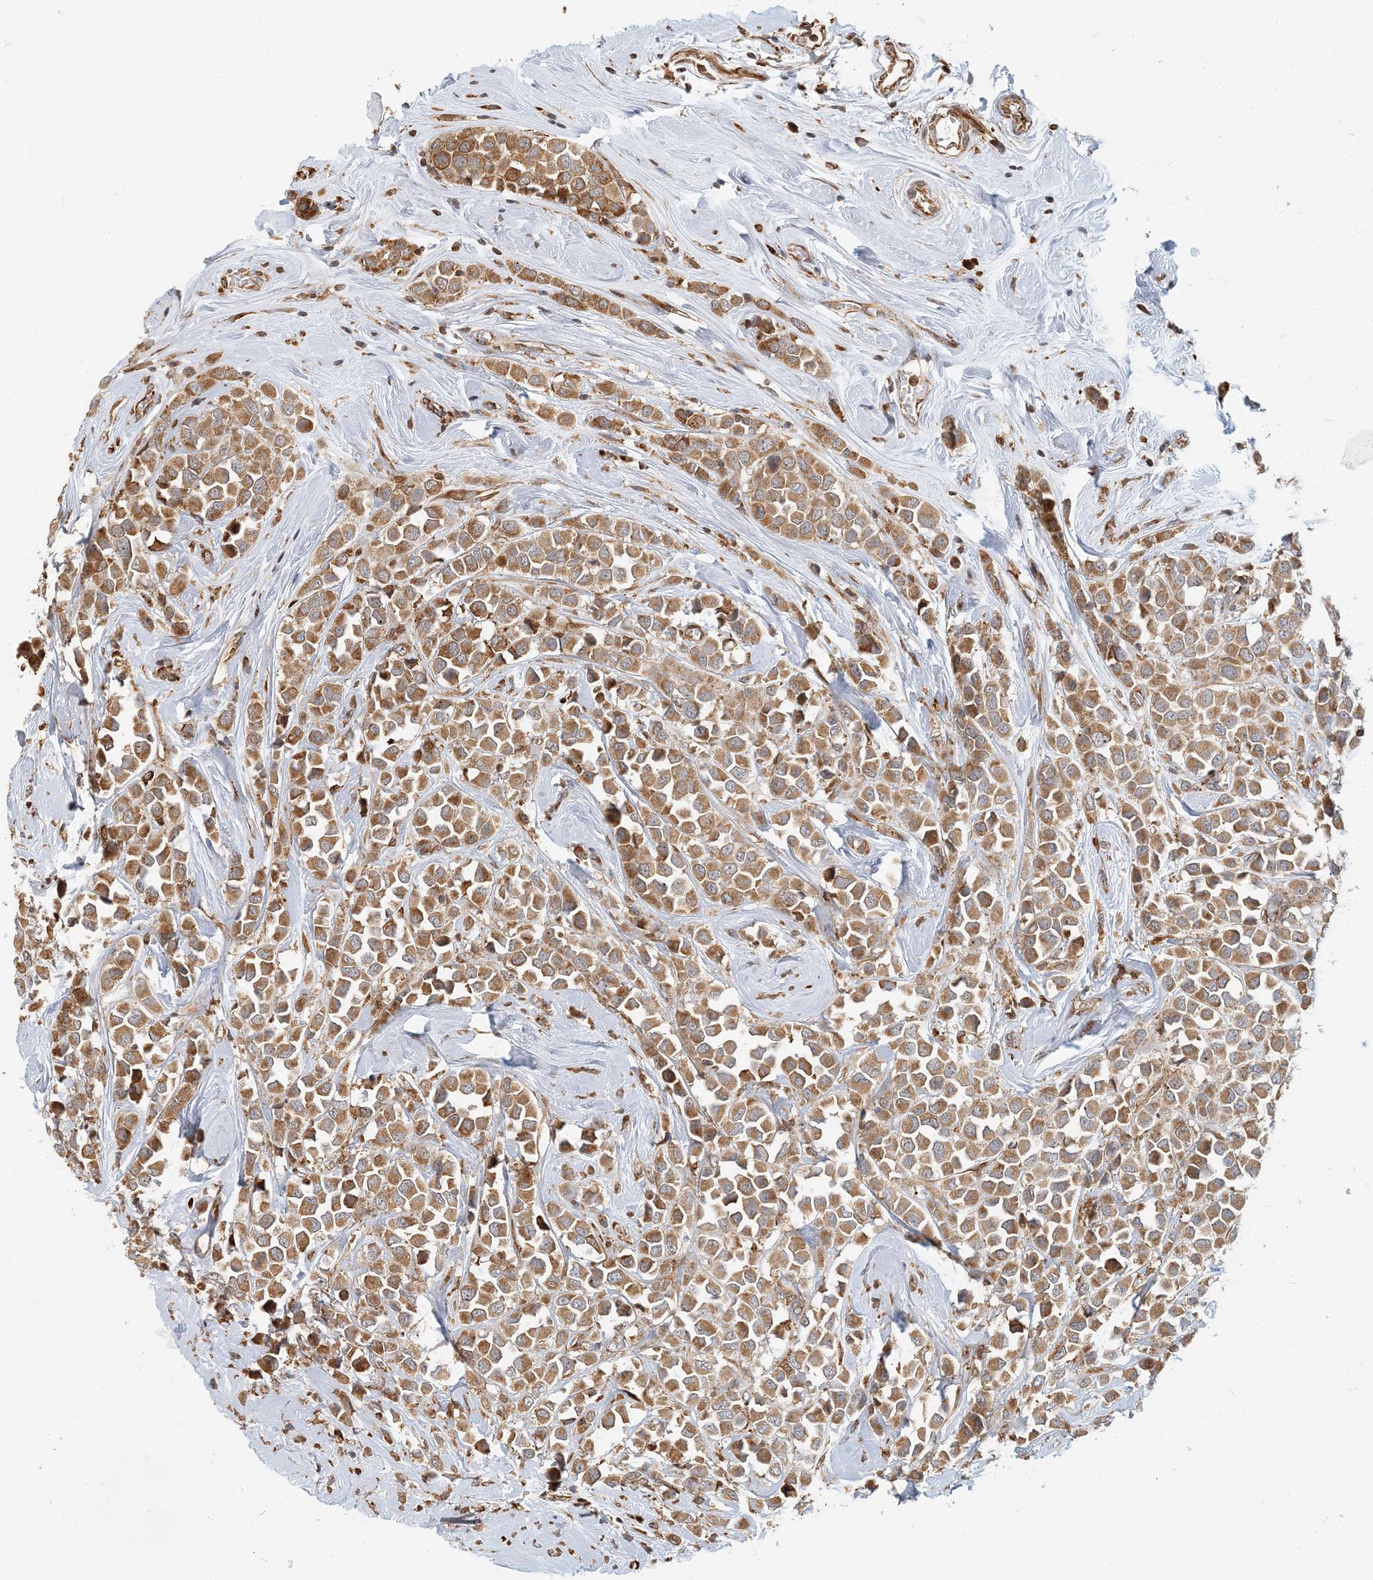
{"staining": {"intensity": "moderate", "quantity": ">75%", "location": "cytoplasmic/membranous"}, "tissue": "breast cancer", "cell_type": "Tumor cells", "image_type": "cancer", "snomed": [{"axis": "morphology", "description": "Duct carcinoma"}, {"axis": "topography", "description": "Breast"}], "caption": "Immunohistochemistry (IHC) of breast cancer exhibits medium levels of moderate cytoplasmic/membranous positivity in approximately >75% of tumor cells.", "gene": "HNMT", "patient": {"sex": "female", "age": 61}}